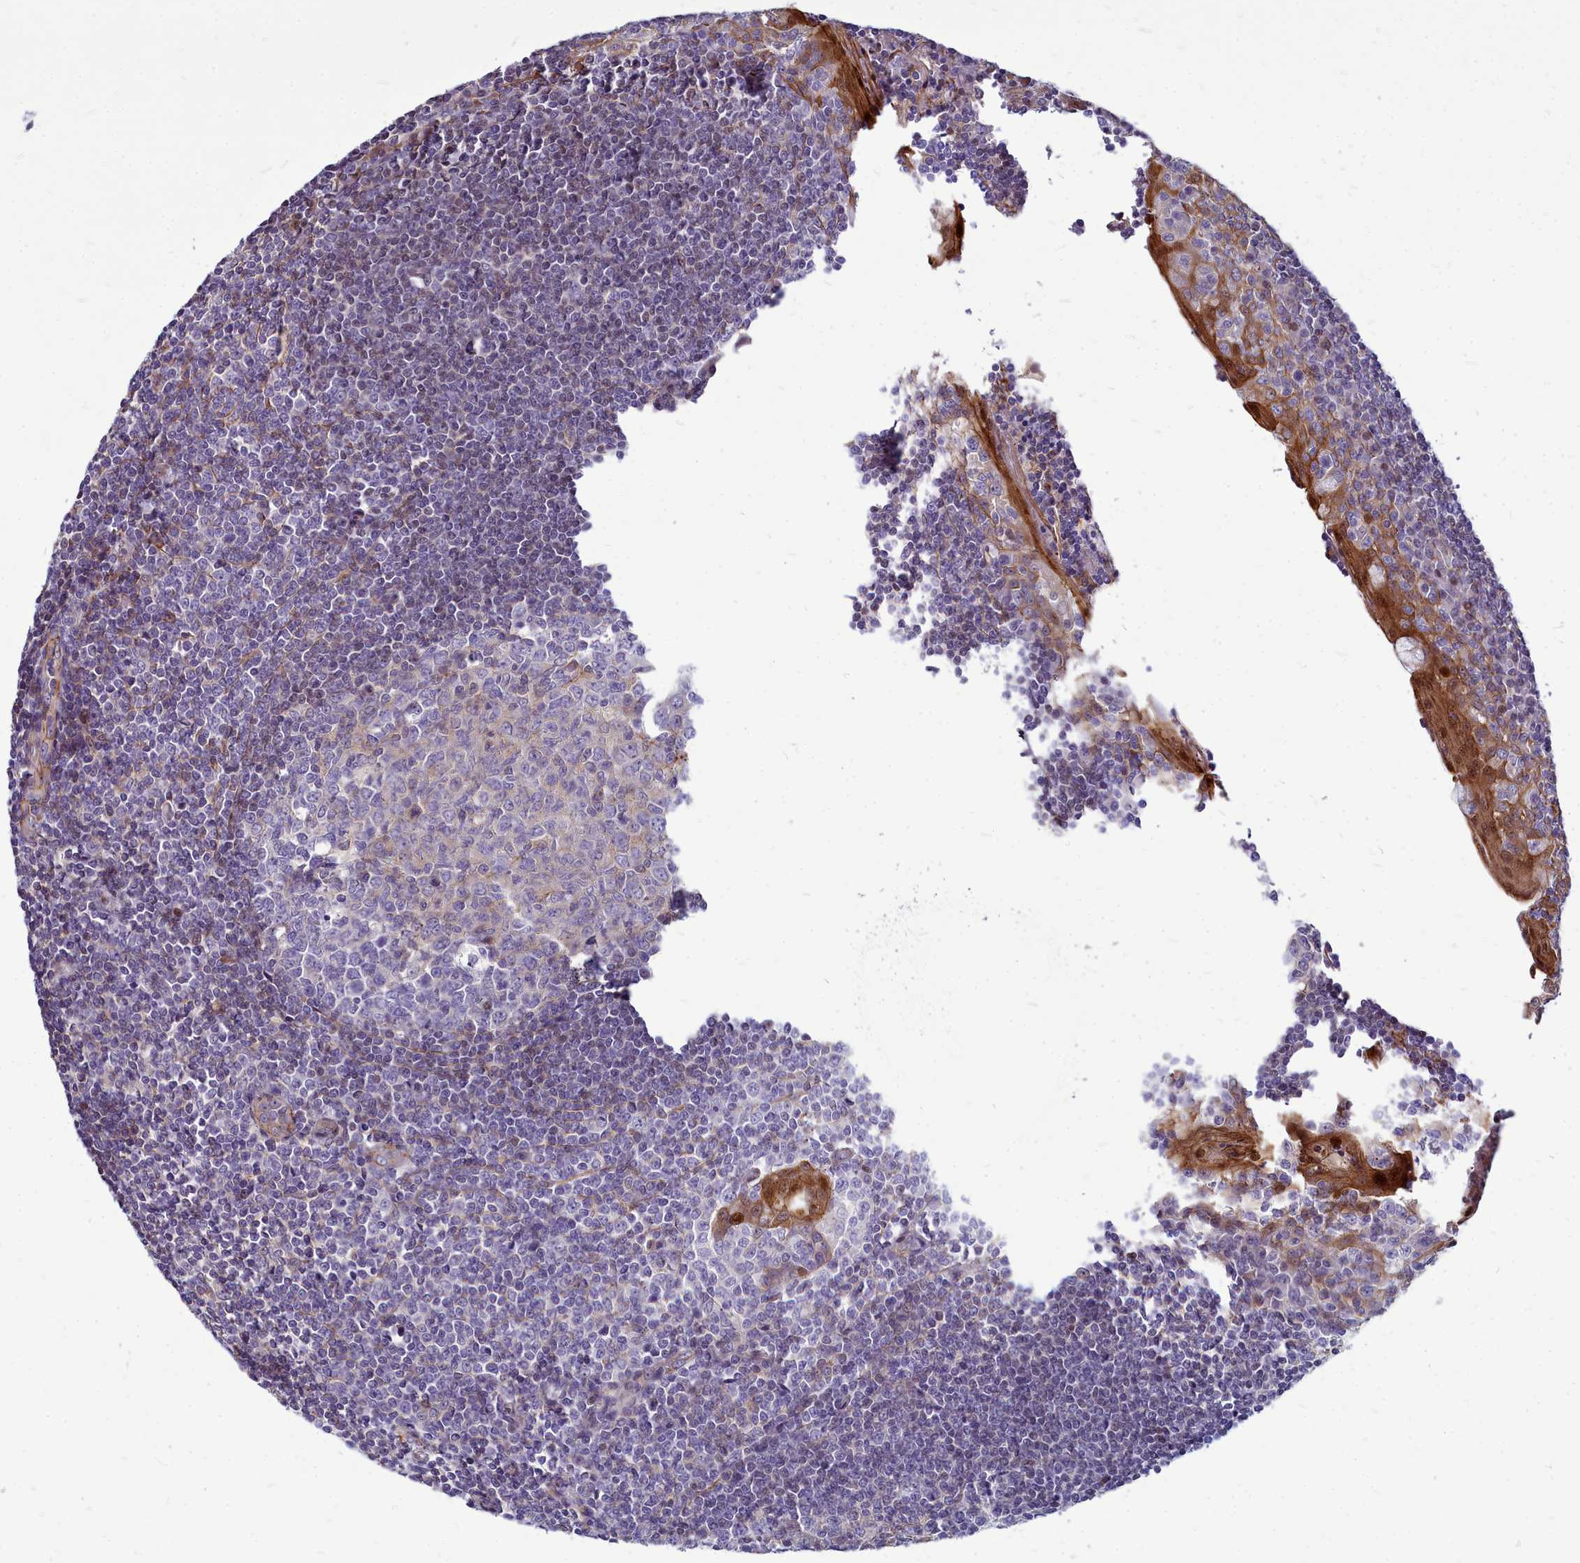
{"staining": {"intensity": "negative", "quantity": "none", "location": "none"}, "tissue": "tonsil", "cell_type": "Germinal center cells", "image_type": "normal", "snomed": [{"axis": "morphology", "description": "Normal tissue, NOS"}, {"axis": "topography", "description": "Tonsil"}], "caption": "This is an immunohistochemistry photomicrograph of benign tonsil. There is no positivity in germinal center cells.", "gene": "TTC5", "patient": {"sex": "male", "age": 27}}